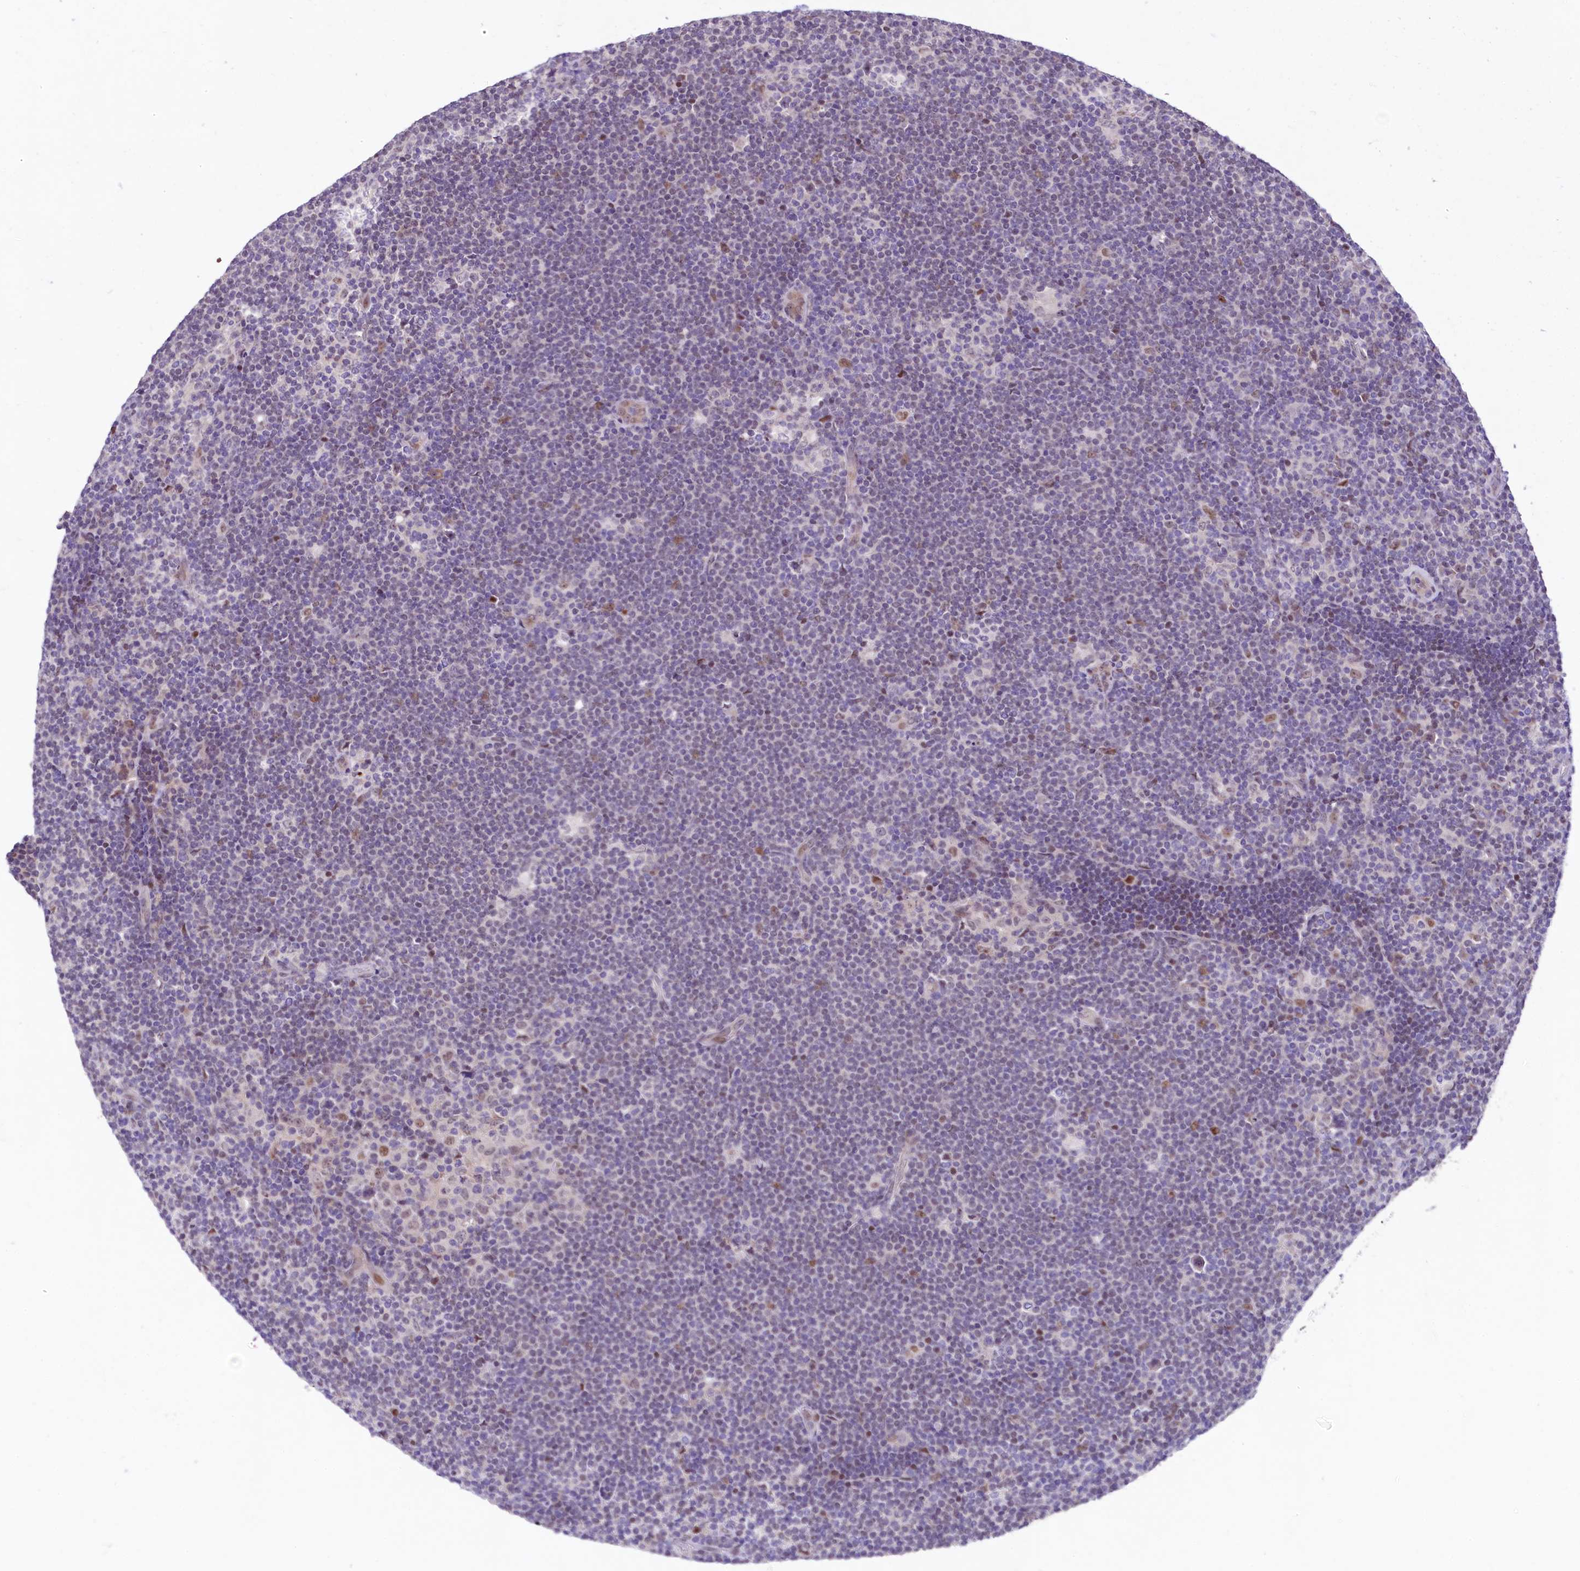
{"staining": {"intensity": "negative", "quantity": "none", "location": "none"}, "tissue": "lymphoma", "cell_type": "Tumor cells", "image_type": "cancer", "snomed": [{"axis": "morphology", "description": "Hodgkin's disease, NOS"}, {"axis": "topography", "description": "Lymph node"}], "caption": "This is an immunohistochemistry (IHC) histopathology image of lymphoma. There is no positivity in tumor cells.", "gene": "LEUTX", "patient": {"sex": "female", "age": 57}}